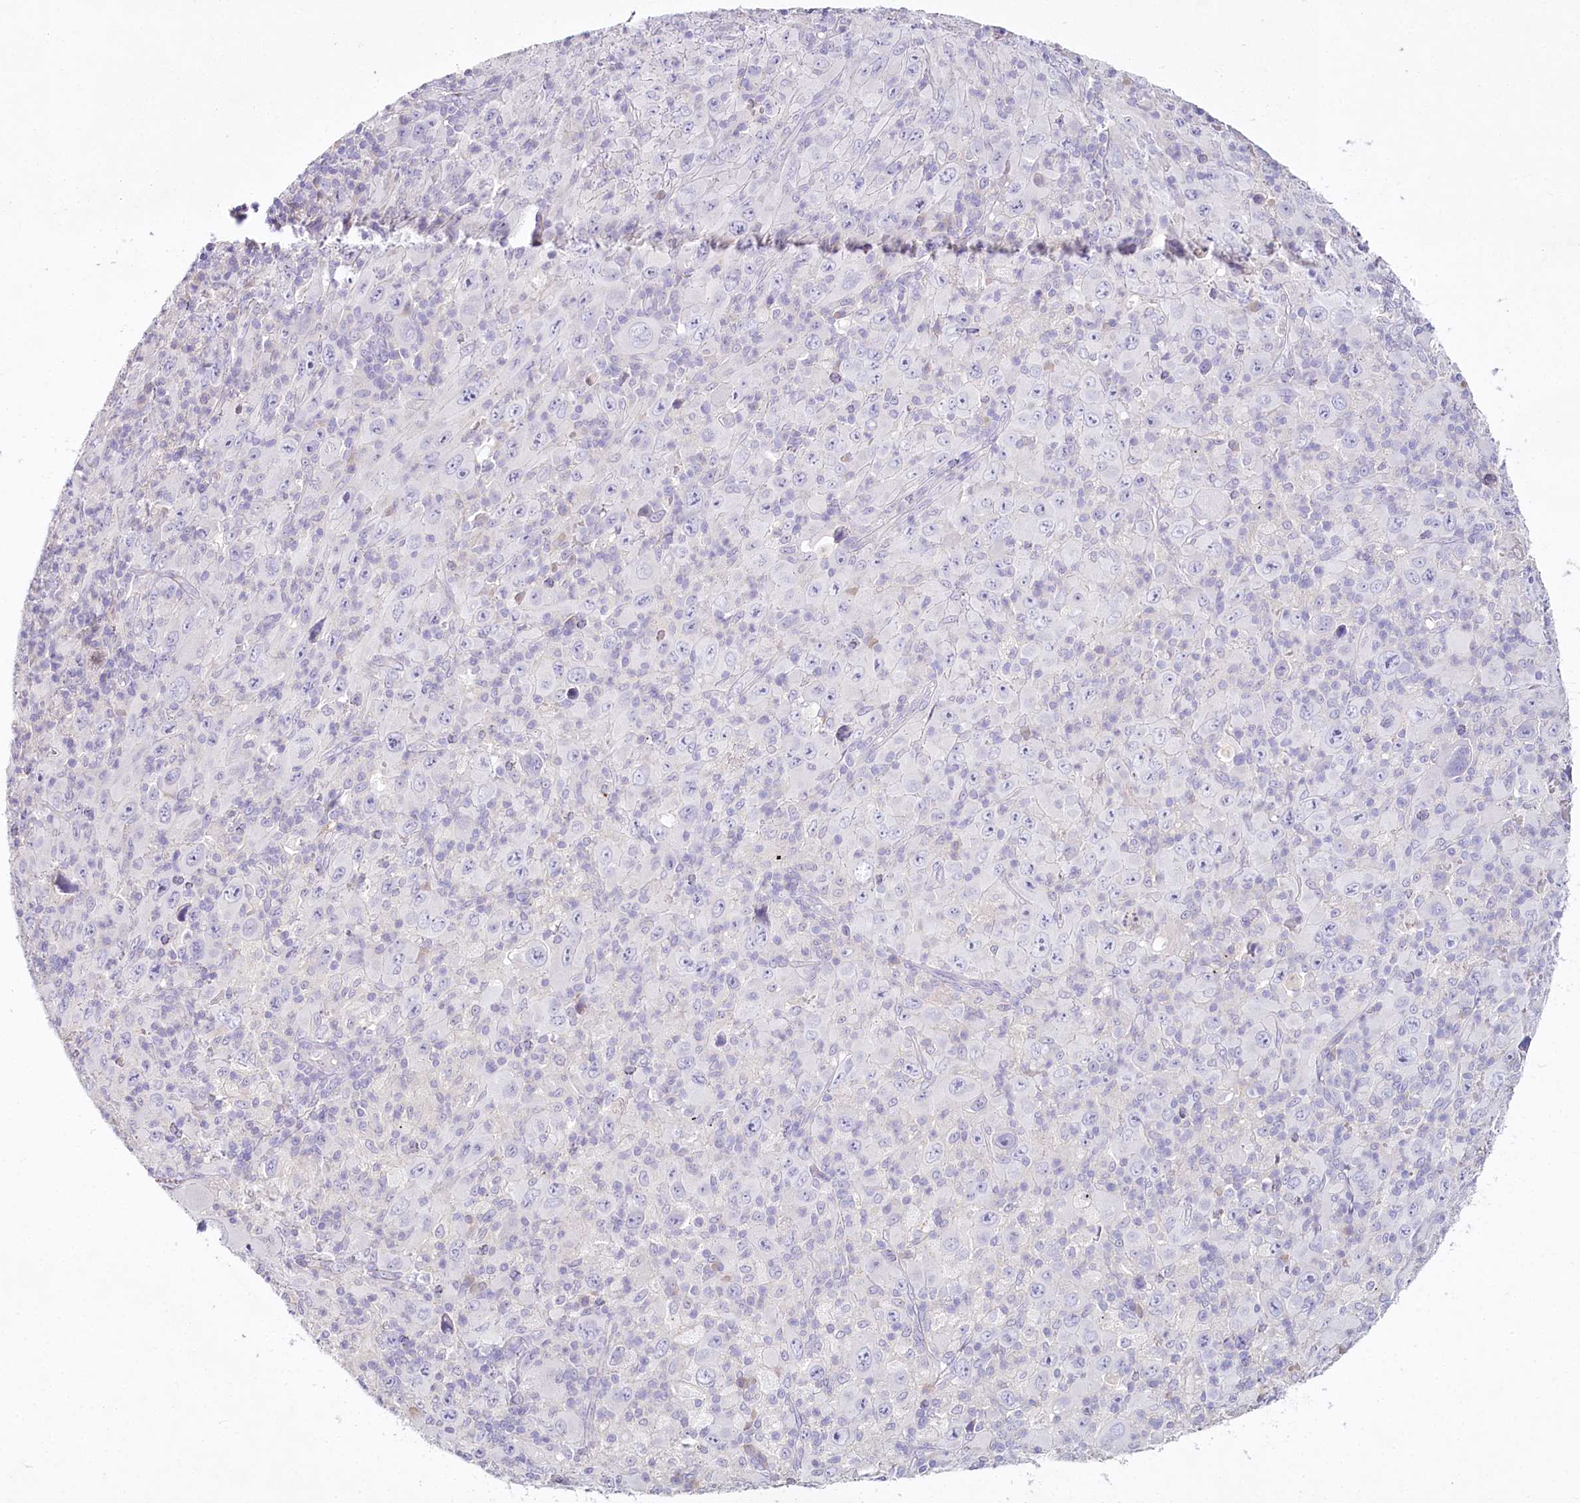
{"staining": {"intensity": "negative", "quantity": "none", "location": "none"}, "tissue": "melanoma", "cell_type": "Tumor cells", "image_type": "cancer", "snomed": [{"axis": "morphology", "description": "Malignant melanoma, Metastatic site"}, {"axis": "topography", "description": "Skin"}], "caption": "There is no significant positivity in tumor cells of melanoma. The staining is performed using DAB (3,3'-diaminobenzidine) brown chromogen with nuclei counter-stained in using hematoxylin.", "gene": "HPD", "patient": {"sex": "female", "age": 56}}